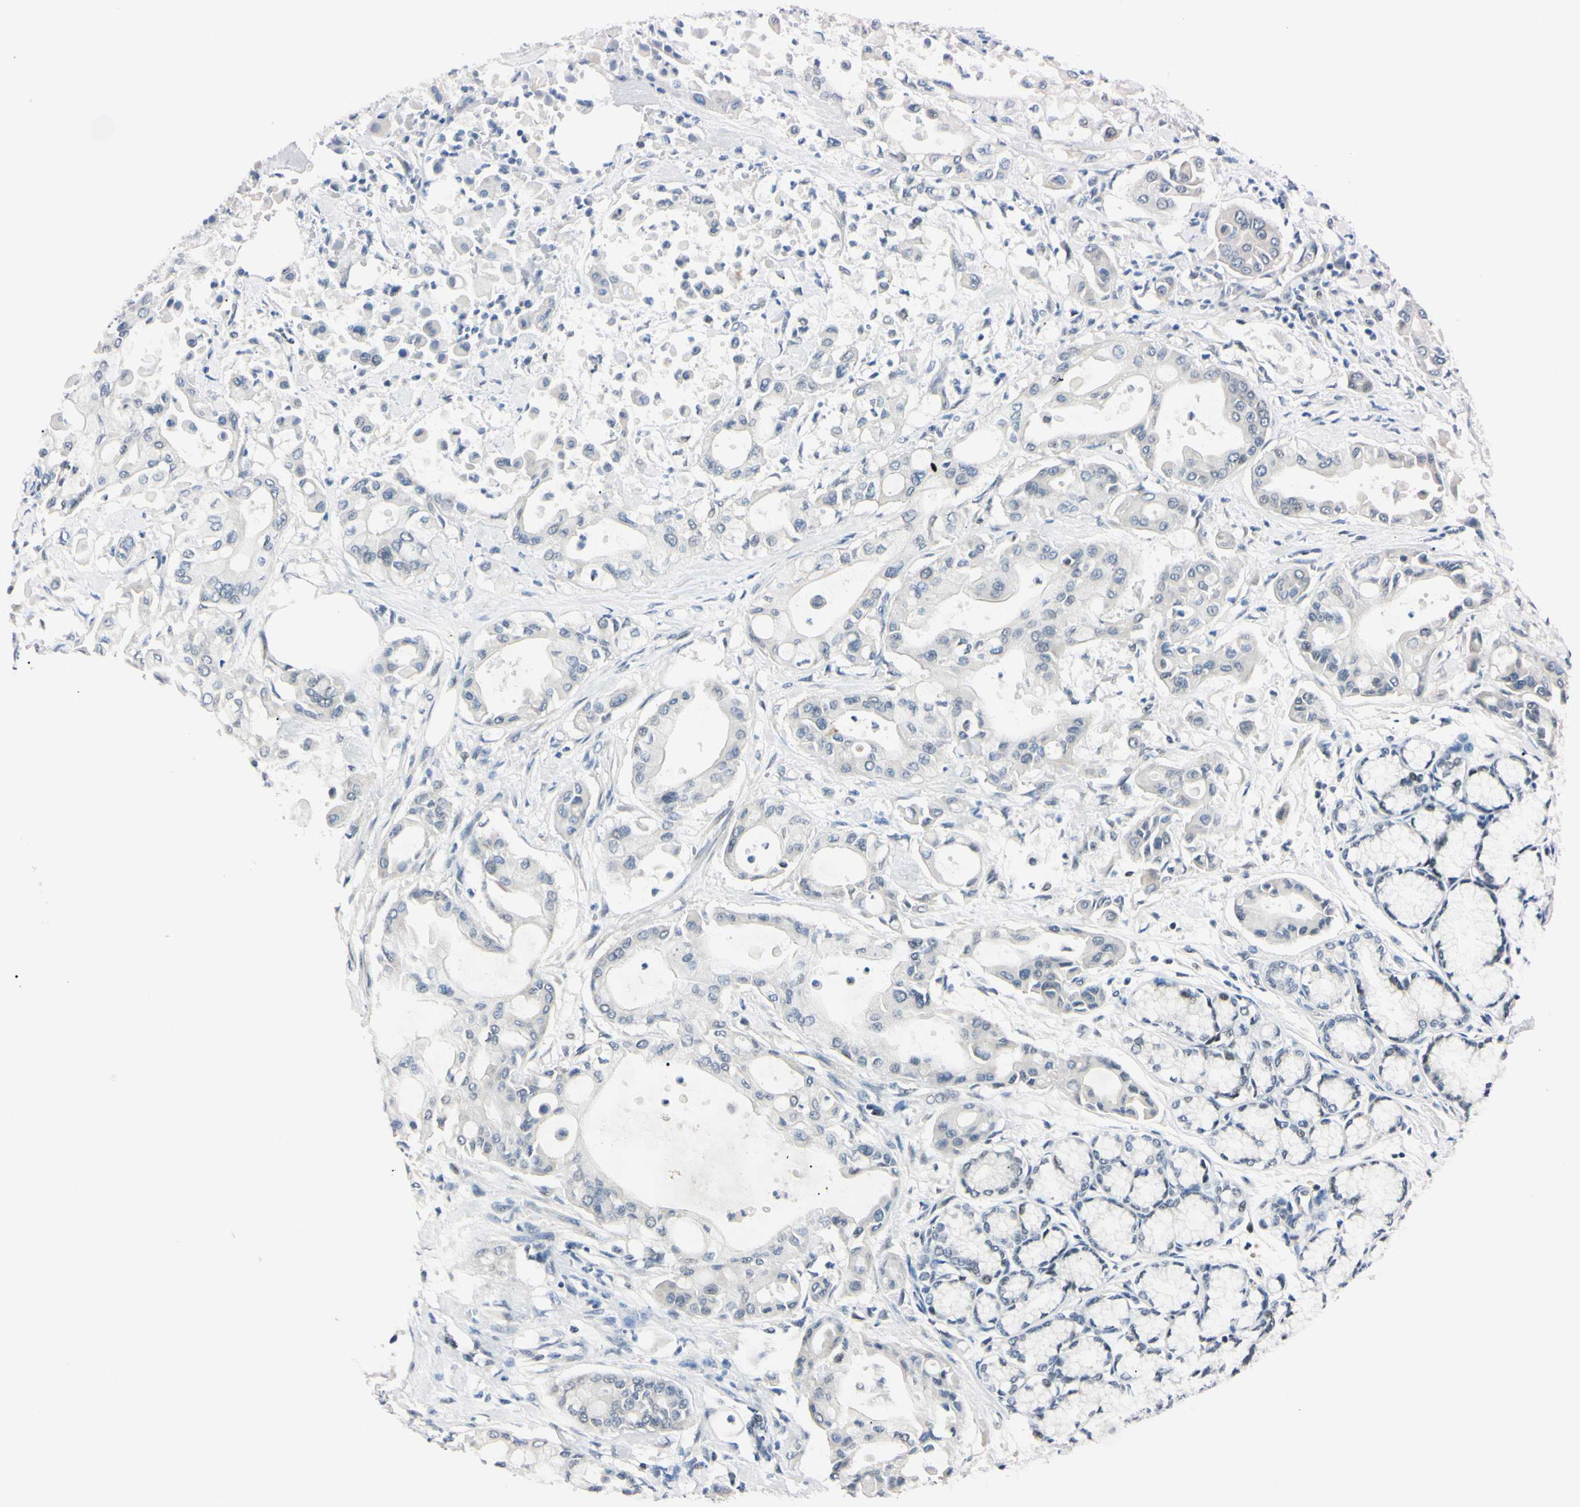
{"staining": {"intensity": "negative", "quantity": "none", "location": "none"}, "tissue": "pancreatic cancer", "cell_type": "Tumor cells", "image_type": "cancer", "snomed": [{"axis": "morphology", "description": "Adenocarcinoma, NOS"}, {"axis": "morphology", "description": "Adenocarcinoma, metastatic, NOS"}, {"axis": "topography", "description": "Lymph node"}, {"axis": "topography", "description": "Pancreas"}, {"axis": "topography", "description": "Duodenum"}], "caption": "Metastatic adenocarcinoma (pancreatic) stained for a protein using immunohistochemistry shows no staining tumor cells.", "gene": "C1orf174", "patient": {"sex": "female", "age": 64}}